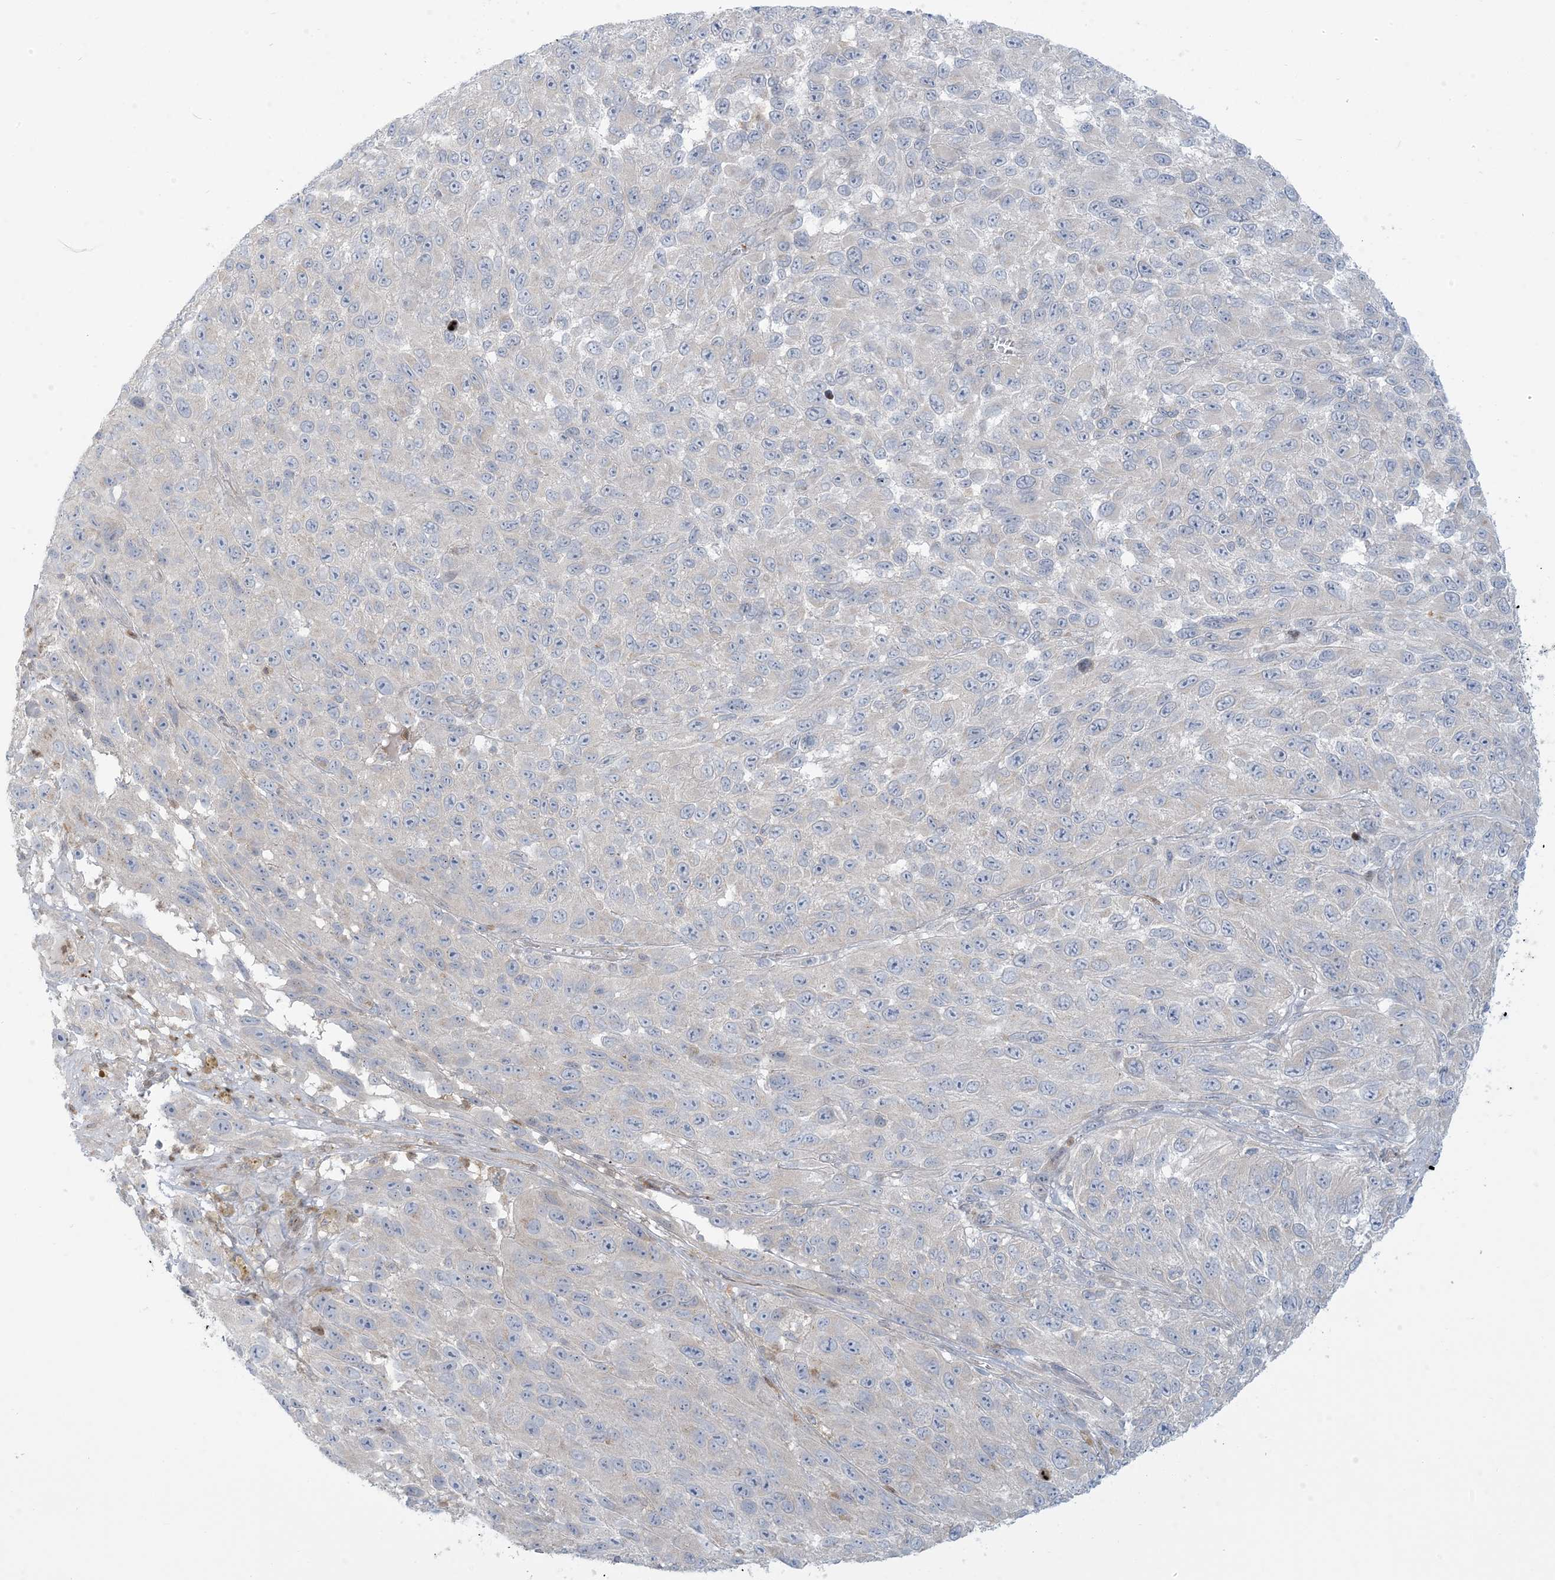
{"staining": {"intensity": "negative", "quantity": "none", "location": "none"}, "tissue": "melanoma", "cell_type": "Tumor cells", "image_type": "cancer", "snomed": [{"axis": "morphology", "description": "Malignant melanoma, NOS"}, {"axis": "topography", "description": "Skin"}], "caption": "An immunohistochemistry histopathology image of melanoma is shown. There is no staining in tumor cells of melanoma. (DAB IHC, high magnification).", "gene": "AFTPH", "patient": {"sex": "female", "age": 96}}